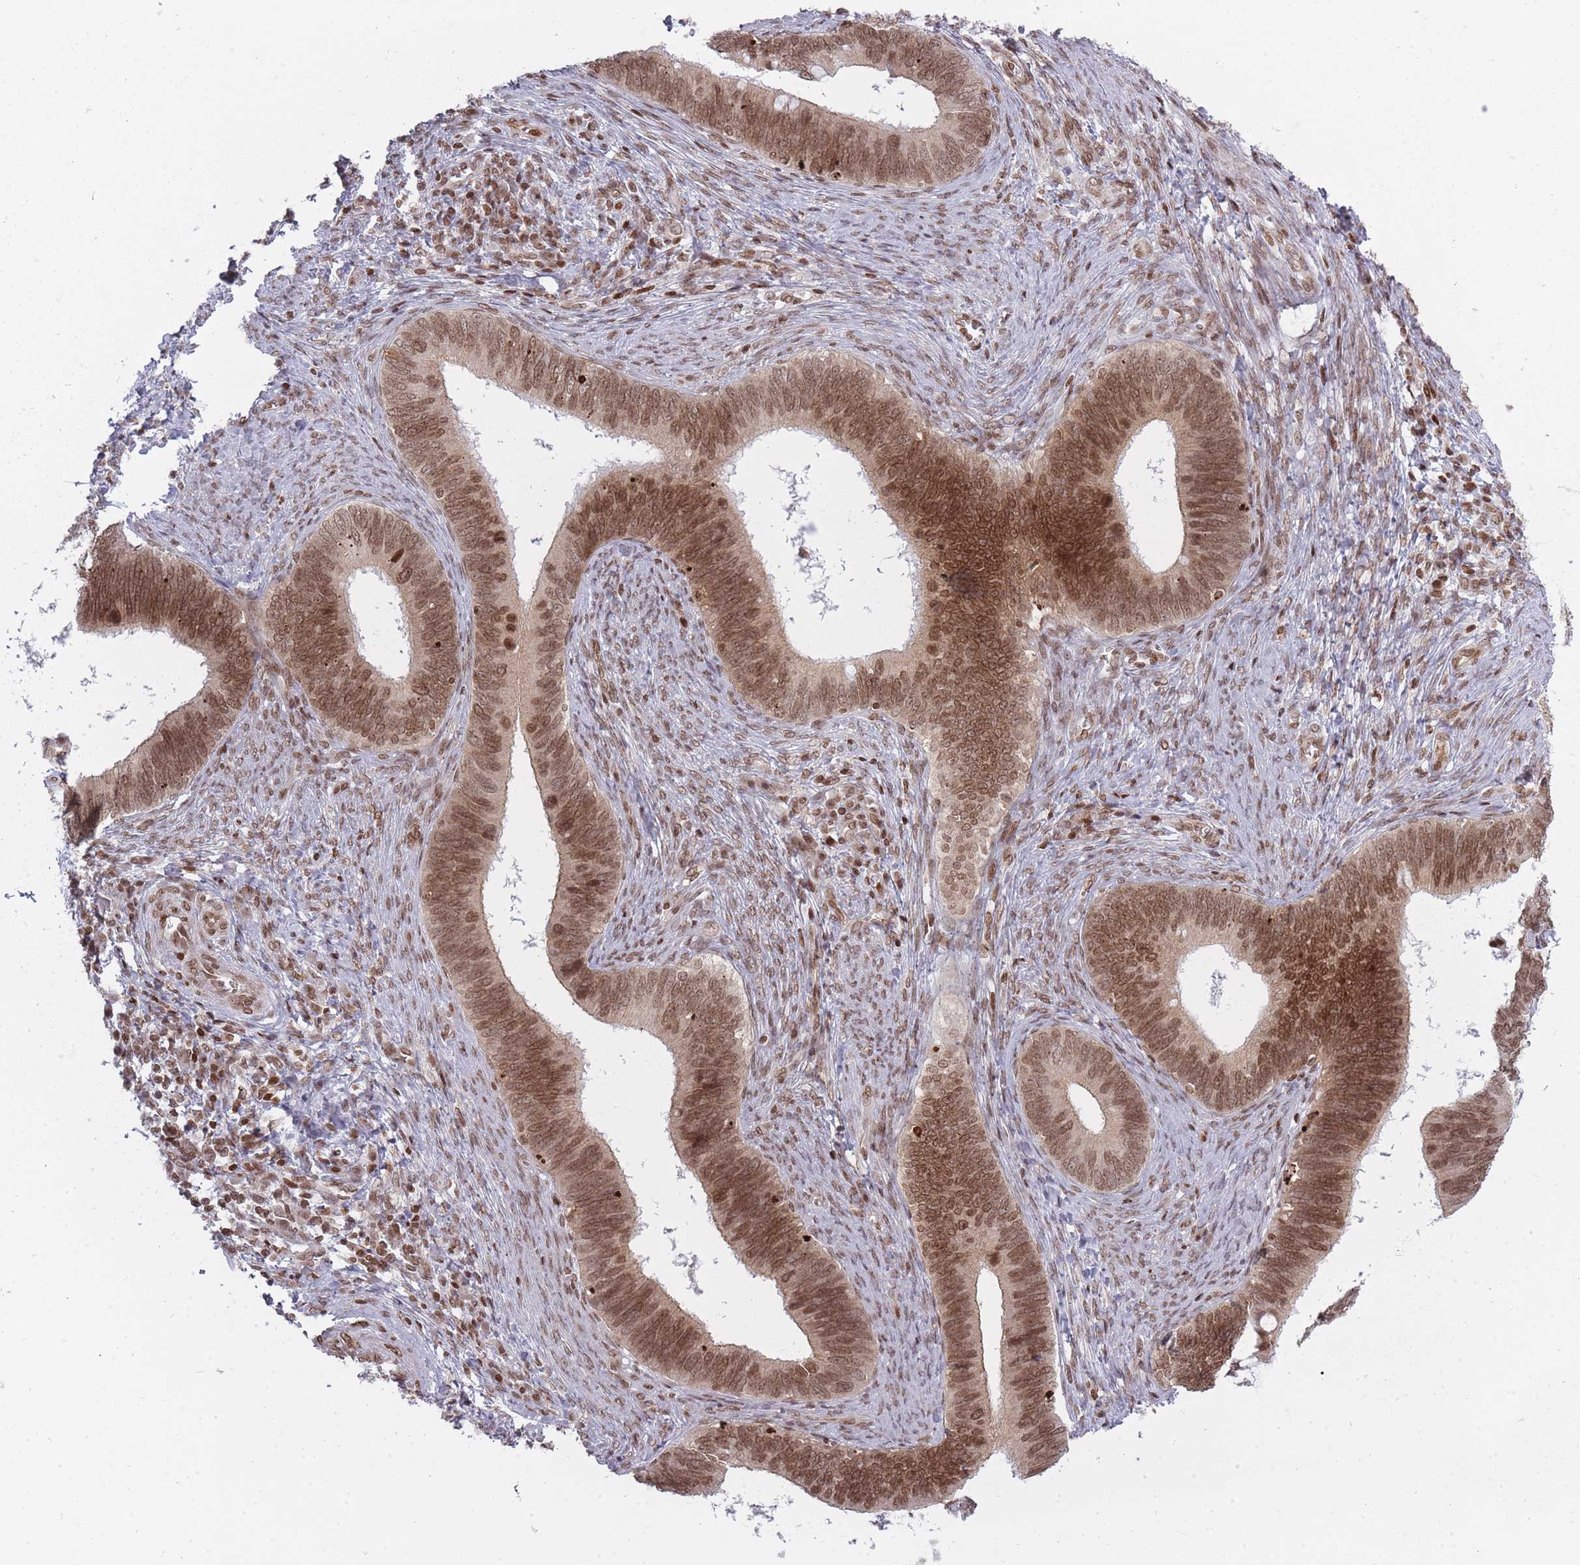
{"staining": {"intensity": "moderate", "quantity": ">75%", "location": "nuclear"}, "tissue": "cervical cancer", "cell_type": "Tumor cells", "image_type": "cancer", "snomed": [{"axis": "morphology", "description": "Adenocarcinoma, NOS"}, {"axis": "topography", "description": "Cervix"}], "caption": "Cervical cancer (adenocarcinoma) stained with a brown dye exhibits moderate nuclear positive staining in approximately >75% of tumor cells.", "gene": "TMC6", "patient": {"sex": "female", "age": 42}}